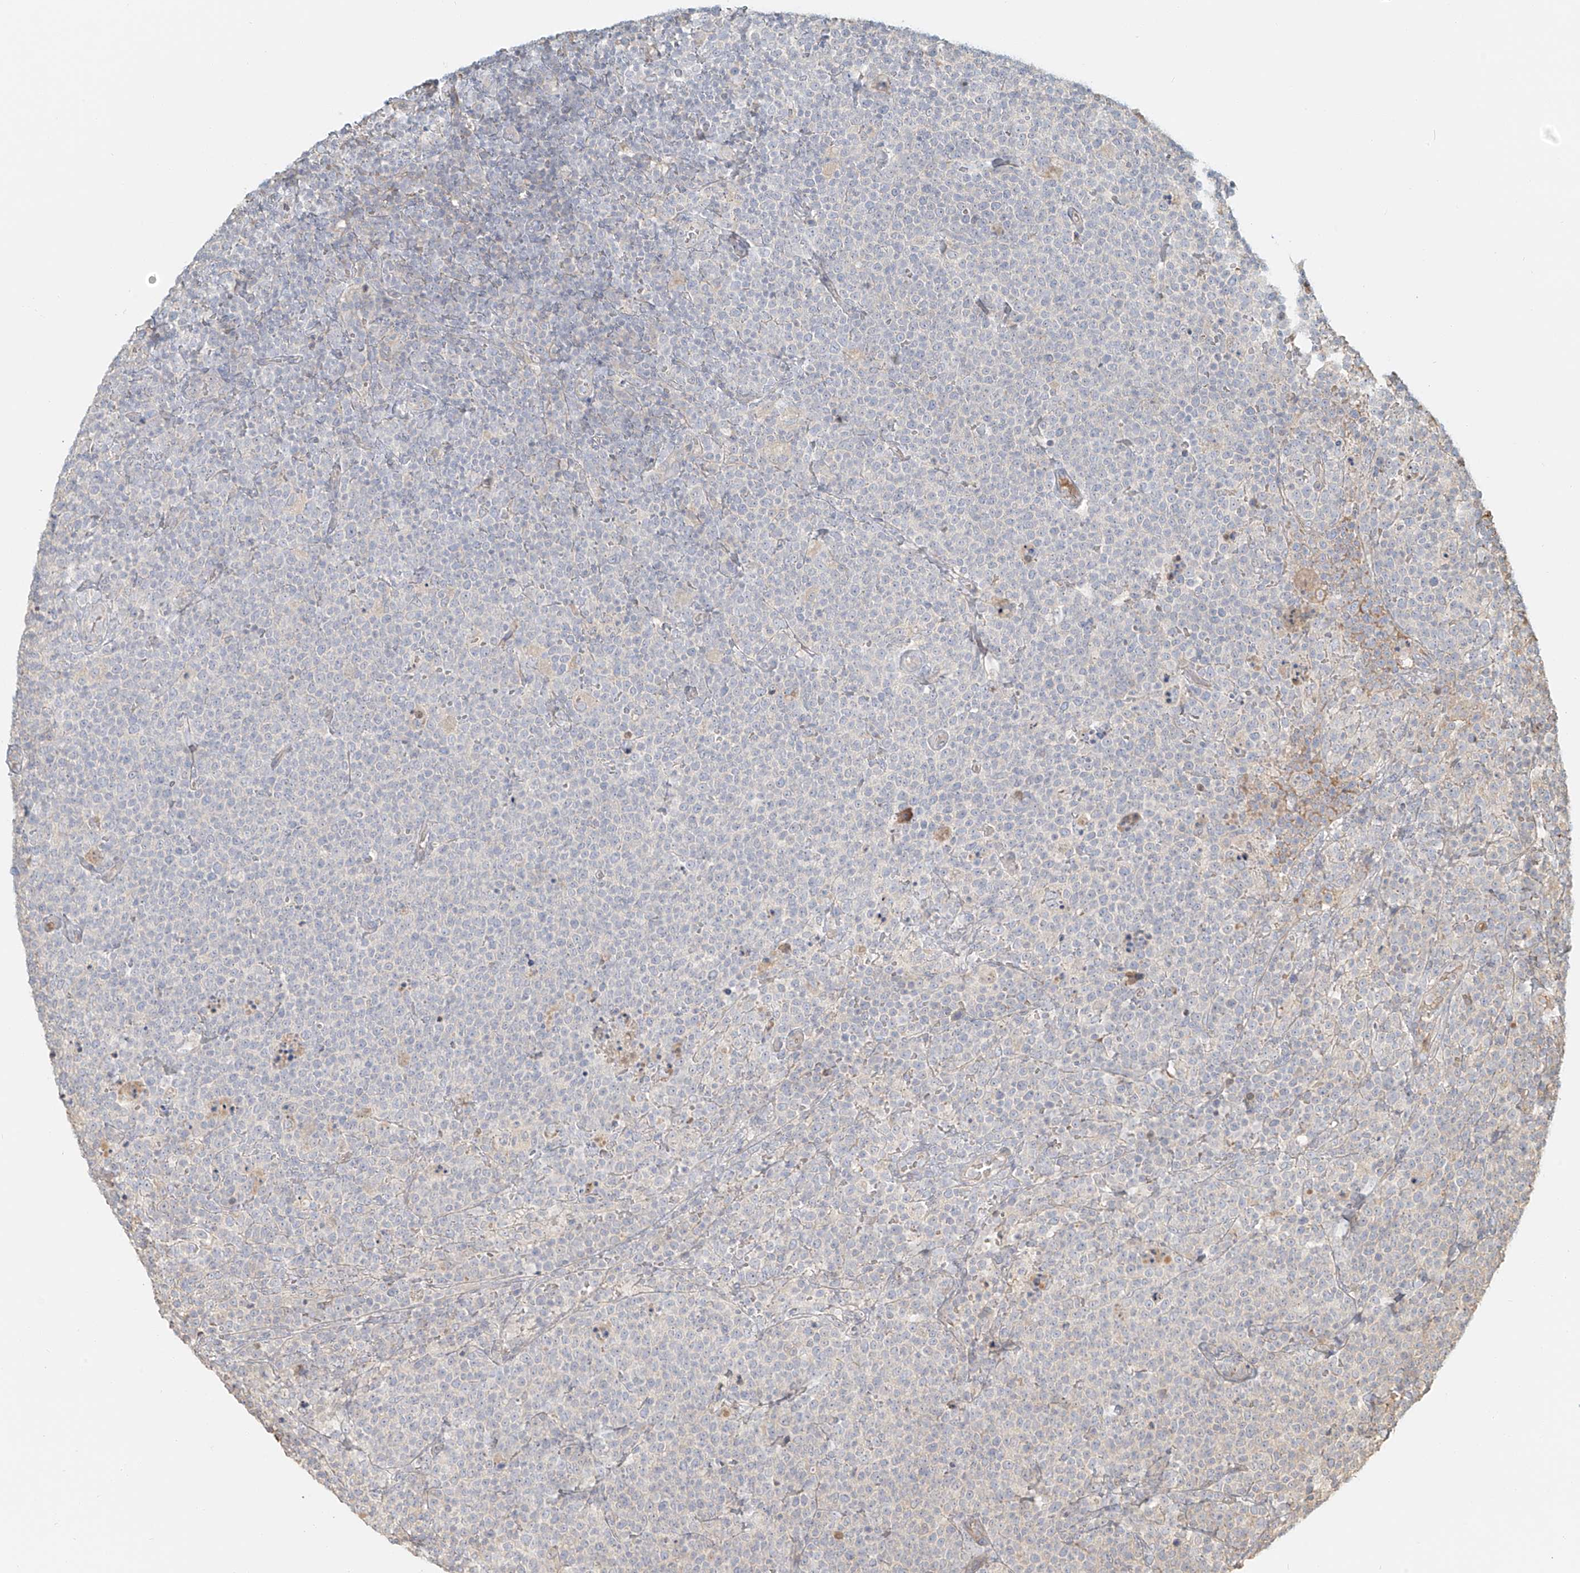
{"staining": {"intensity": "negative", "quantity": "none", "location": "none"}, "tissue": "lymphoma", "cell_type": "Tumor cells", "image_type": "cancer", "snomed": [{"axis": "morphology", "description": "Malignant lymphoma, non-Hodgkin's type, High grade"}, {"axis": "topography", "description": "Lymph node"}], "caption": "Tumor cells are negative for brown protein staining in lymphoma.", "gene": "UPK1B", "patient": {"sex": "male", "age": 61}}